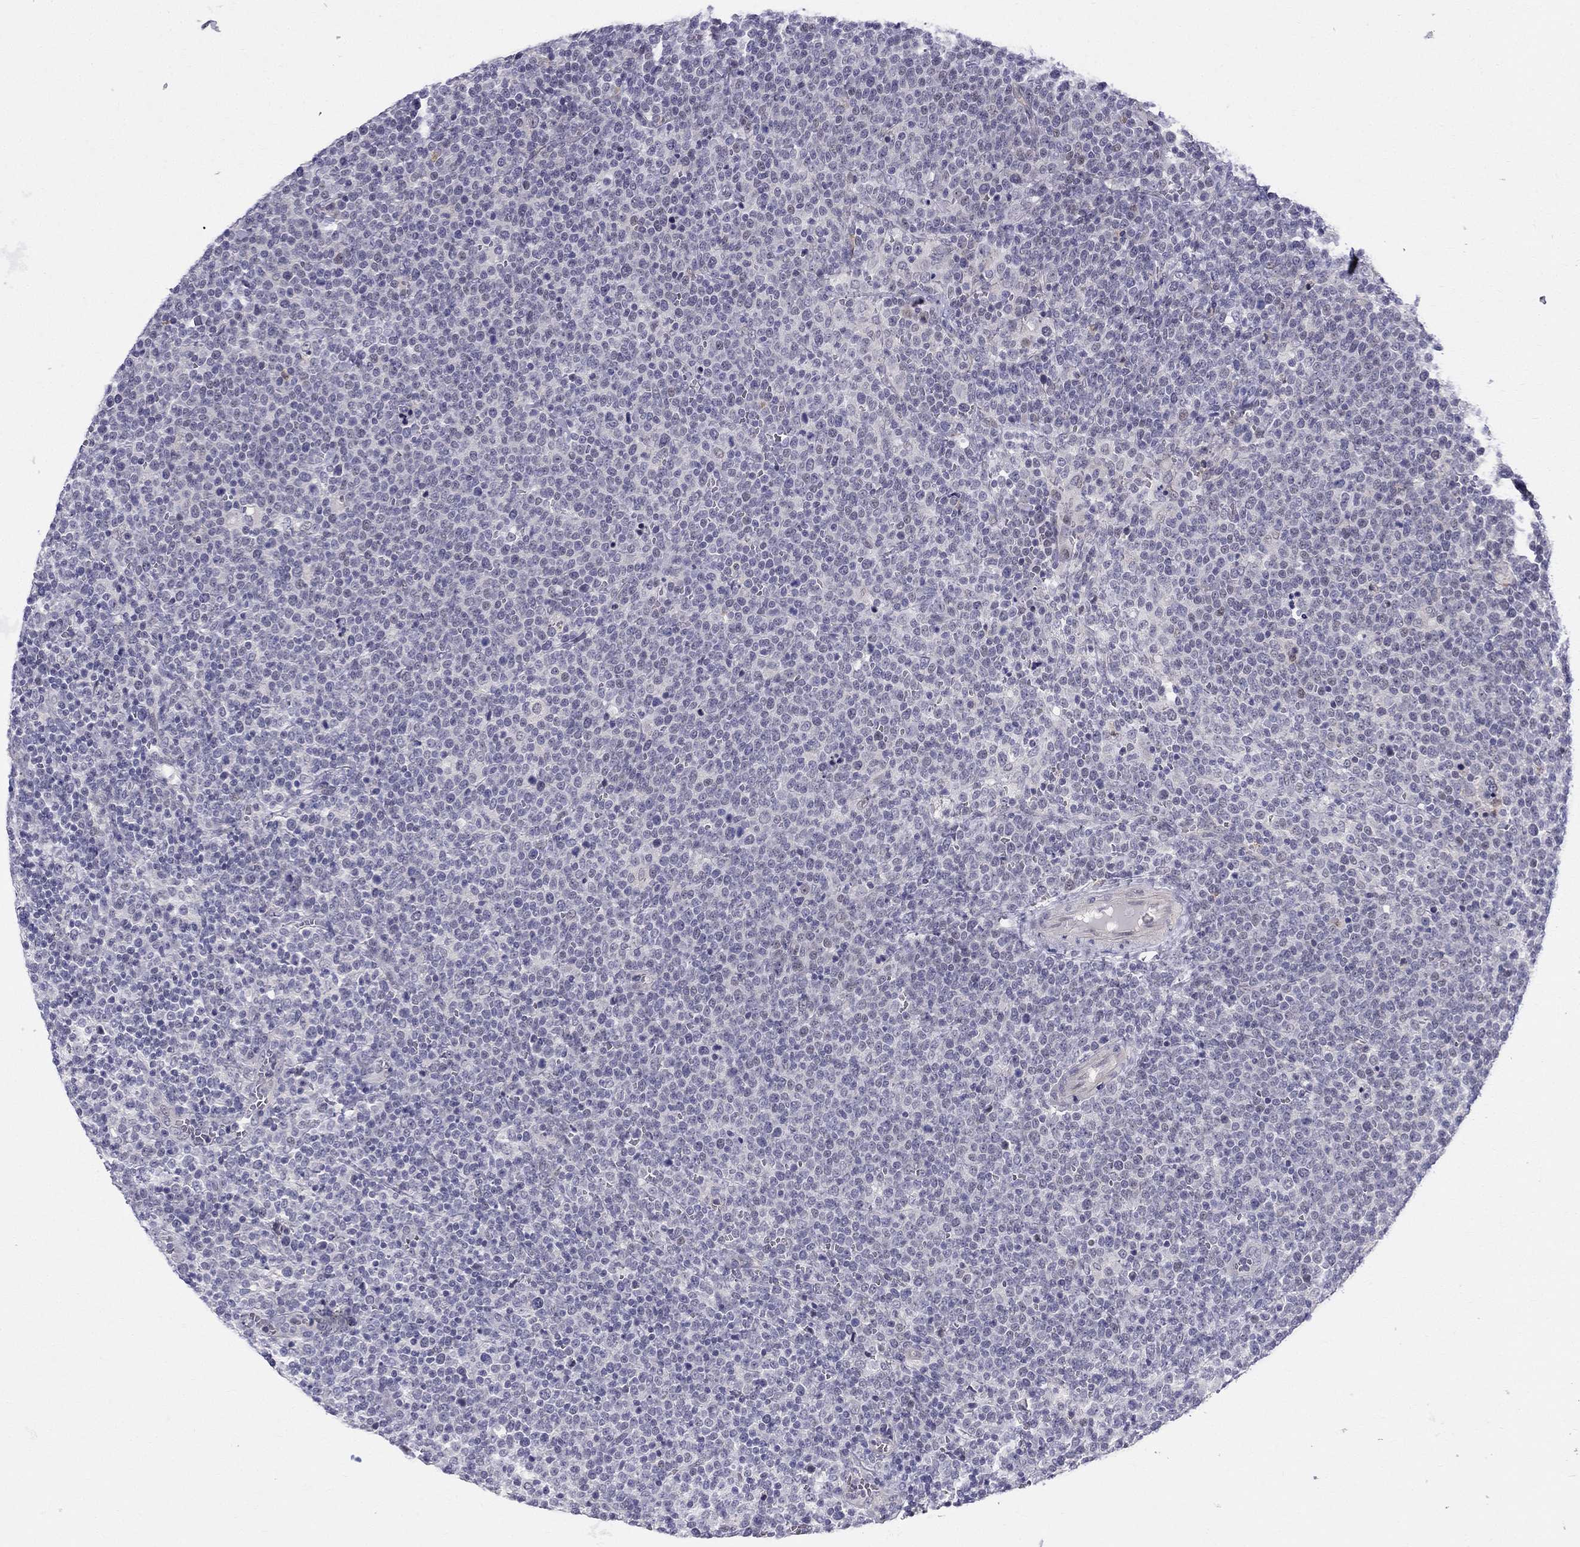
{"staining": {"intensity": "negative", "quantity": "none", "location": "none"}, "tissue": "lymphoma", "cell_type": "Tumor cells", "image_type": "cancer", "snomed": [{"axis": "morphology", "description": "Malignant lymphoma, non-Hodgkin's type, High grade"}, {"axis": "topography", "description": "Lymph node"}], "caption": "The photomicrograph shows no staining of tumor cells in high-grade malignant lymphoma, non-Hodgkin's type.", "gene": "BAG5", "patient": {"sex": "male", "age": 61}}